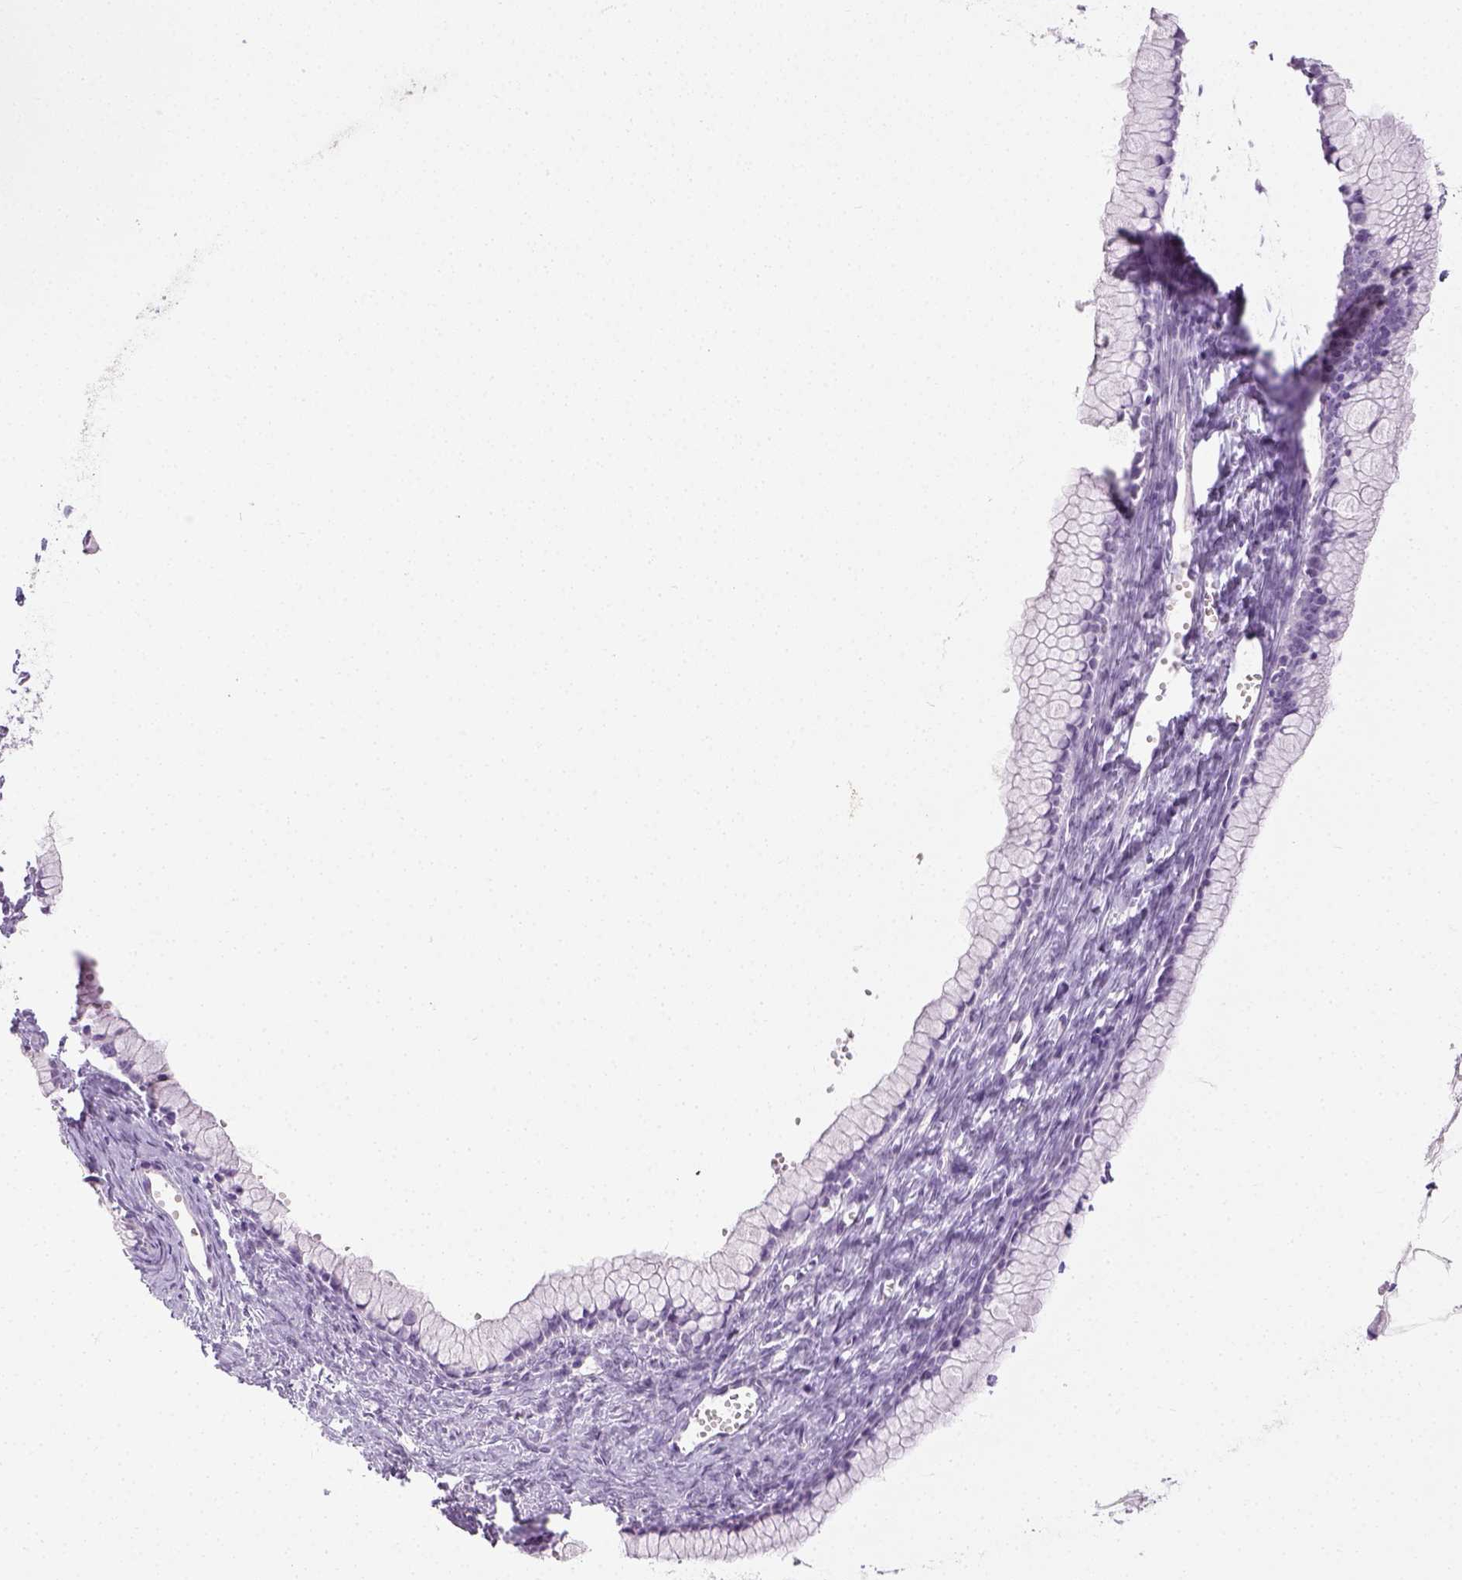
{"staining": {"intensity": "negative", "quantity": "none", "location": "none"}, "tissue": "ovarian cancer", "cell_type": "Tumor cells", "image_type": "cancer", "snomed": [{"axis": "morphology", "description": "Cystadenocarcinoma, mucinous, NOS"}, {"axis": "topography", "description": "Ovary"}], "caption": "An immunohistochemistry (IHC) photomicrograph of ovarian cancer is shown. There is no staining in tumor cells of ovarian cancer.", "gene": "LGSN", "patient": {"sex": "female", "age": 41}}